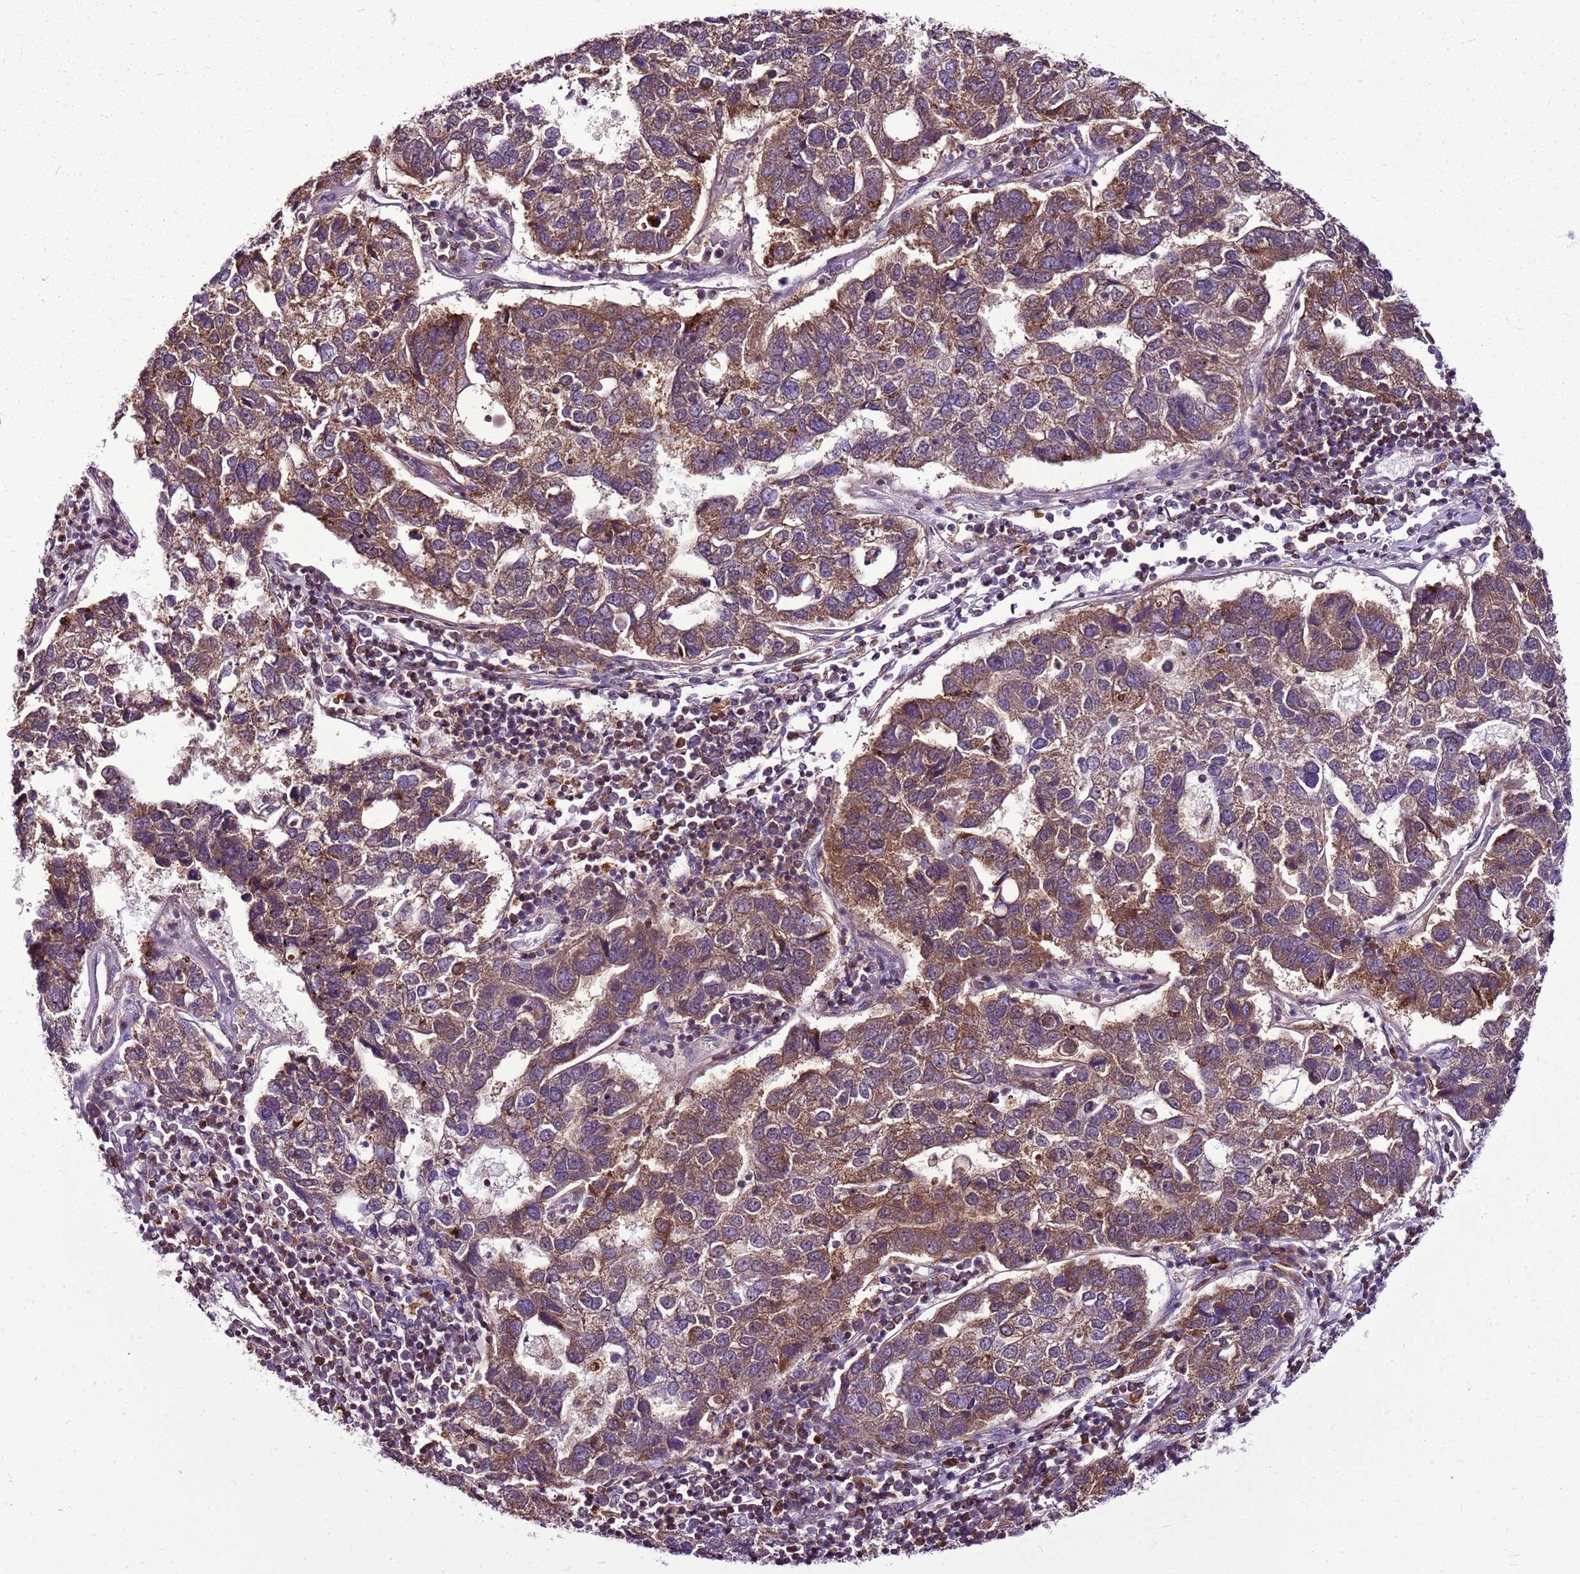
{"staining": {"intensity": "moderate", "quantity": ">75%", "location": "cytoplasmic/membranous"}, "tissue": "pancreatic cancer", "cell_type": "Tumor cells", "image_type": "cancer", "snomed": [{"axis": "morphology", "description": "Adenocarcinoma, NOS"}, {"axis": "topography", "description": "Pancreas"}], "caption": "IHC micrograph of neoplastic tissue: human pancreatic cancer (adenocarcinoma) stained using immunohistochemistry shows medium levels of moderate protein expression localized specifically in the cytoplasmic/membranous of tumor cells, appearing as a cytoplasmic/membranous brown color.", "gene": "GCDH", "patient": {"sex": "female", "age": 61}}